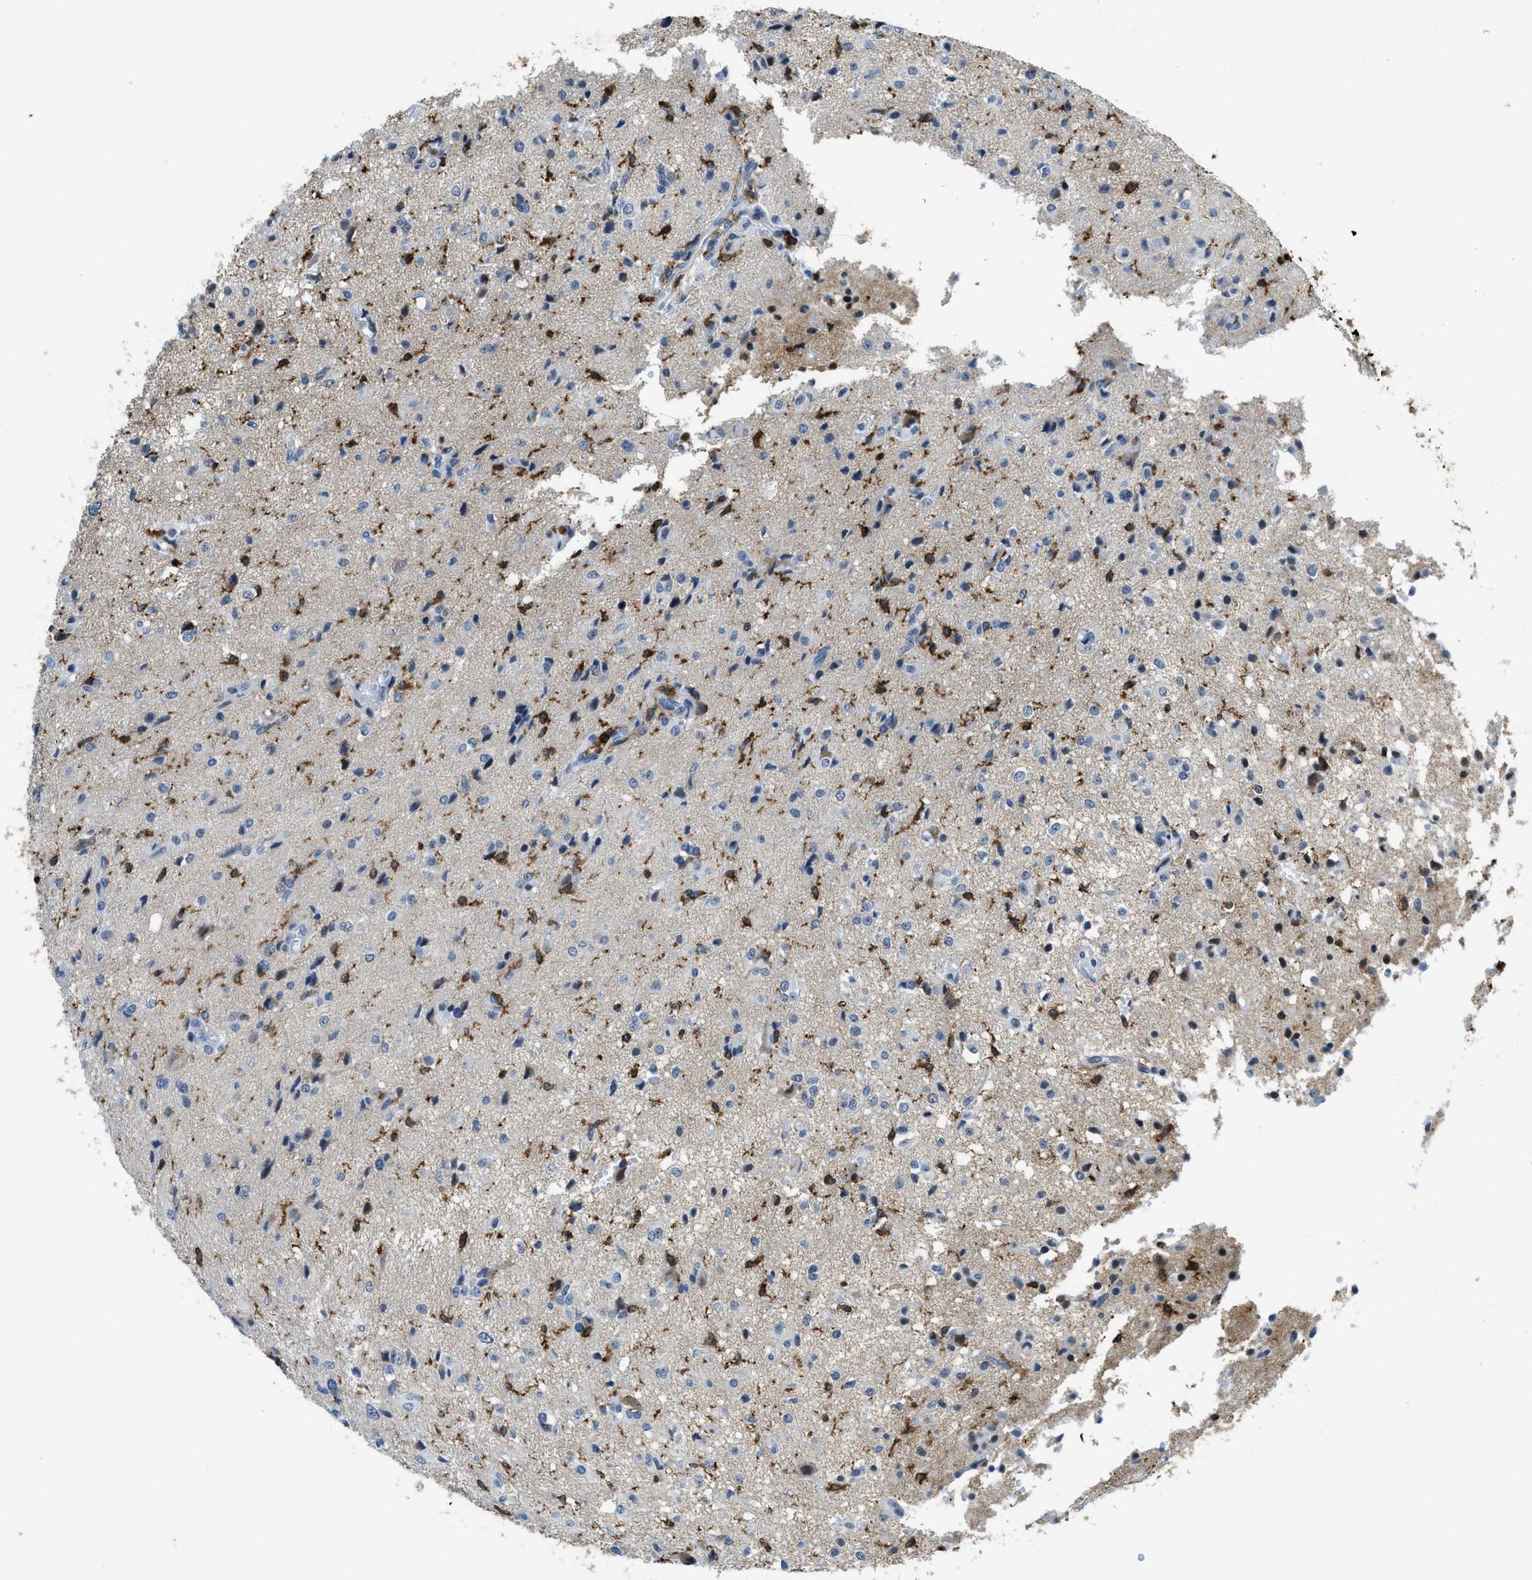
{"staining": {"intensity": "negative", "quantity": "none", "location": "none"}, "tissue": "glioma", "cell_type": "Tumor cells", "image_type": "cancer", "snomed": [{"axis": "morphology", "description": "Glioma, malignant, High grade"}, {"axis": "topography", "description": "Brain"}], "caption": "Immunohistochemical staining of malignant high-grade glioma shows no significant expression in tumor cells.", "gene": "FAM151A", "patient": {"sex": "female", "age": 59}}